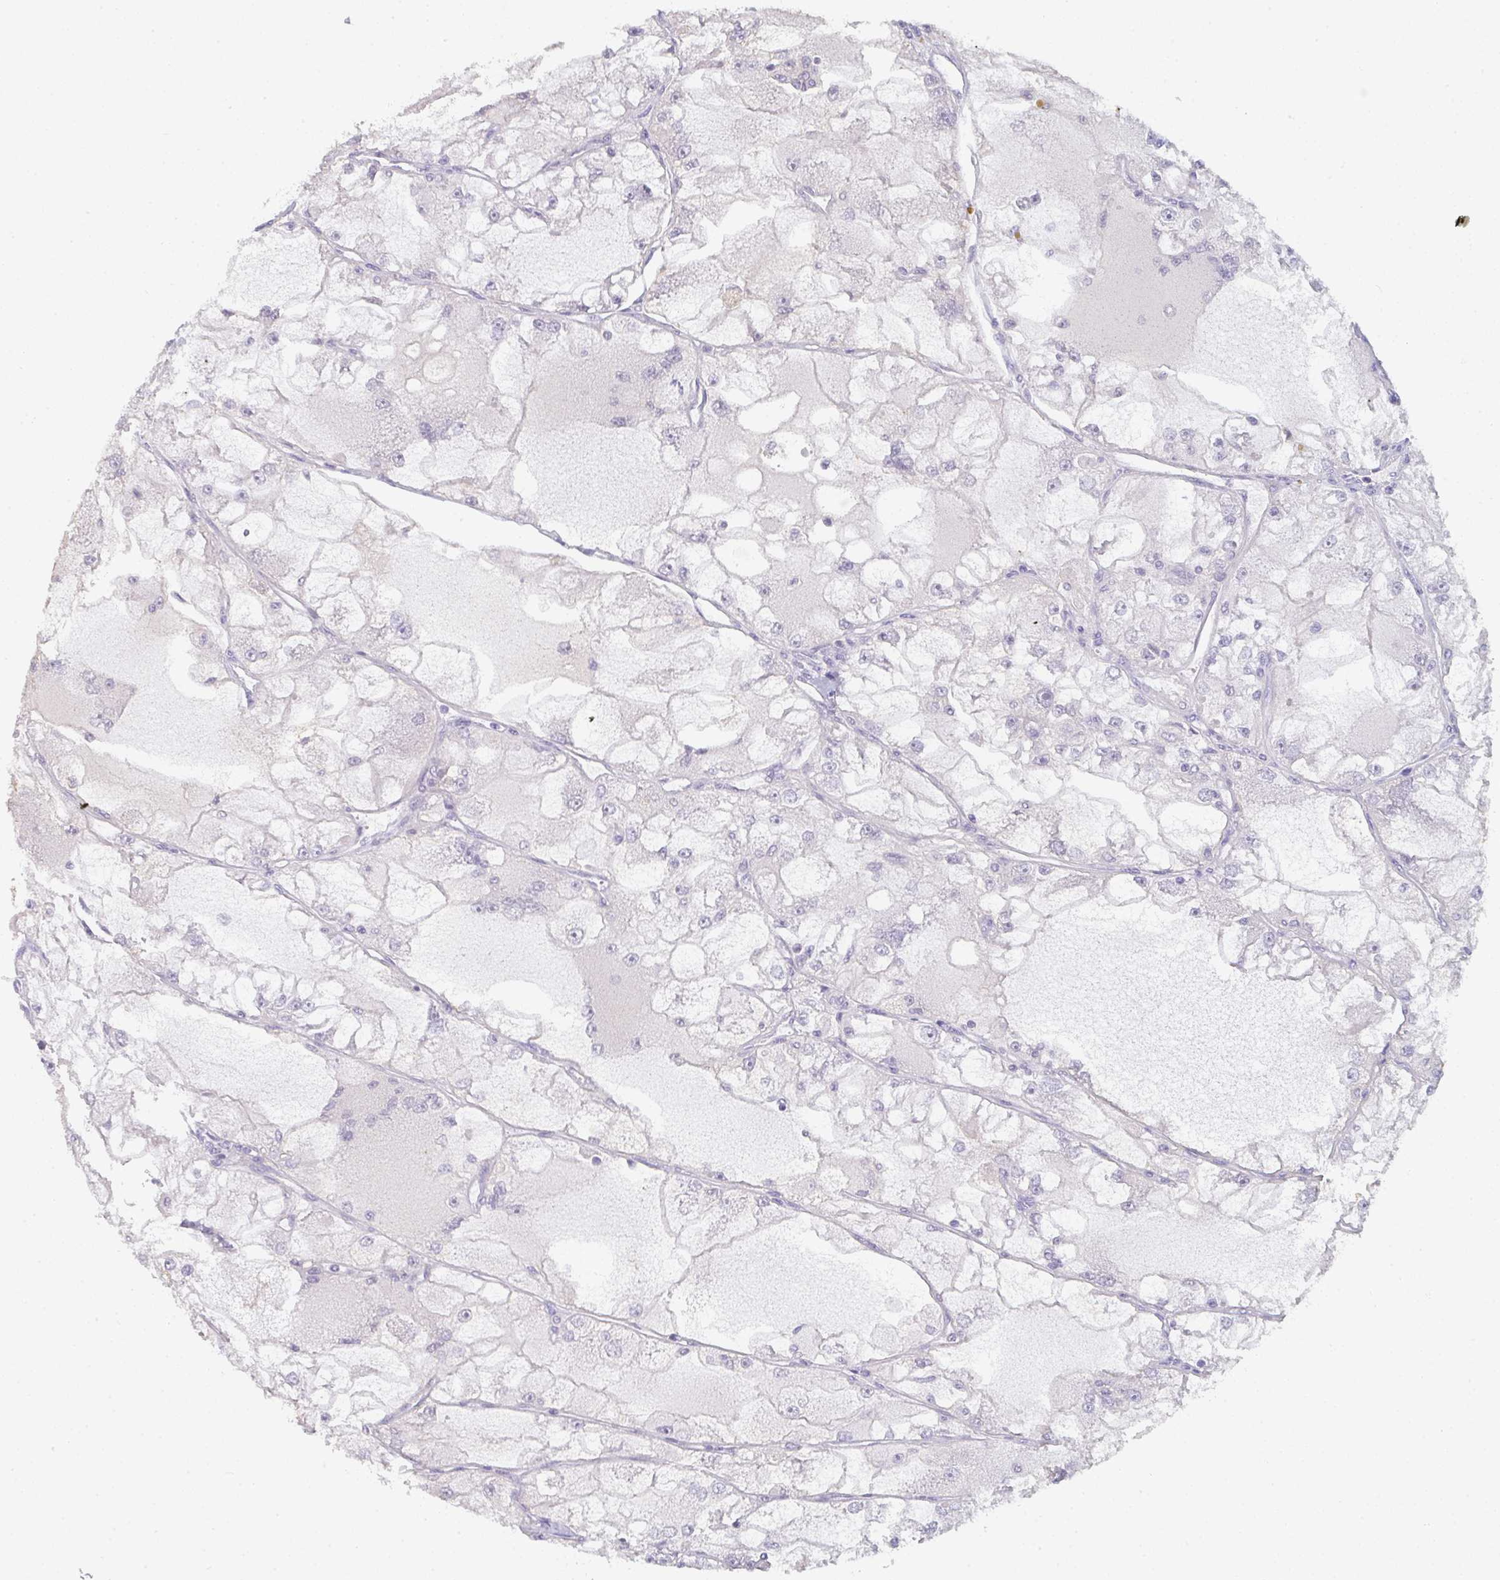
{"staining": {"intensity": "negative", "quantity": "none", "location": "none"}, "tissue": "renal cancer", "cell_type": "Tumor cells", "image_type": "cancer", "snomed": [{"axis": "morphology", "description": "Adenocarcinoma, NOS"}, {"axis": "topography", "description": "Kidney"}], "caption": "Renal cancer (adenocarcinoma) was stained to show a protein in brown. There is no significant positivity in tumor cells.", "gene": "C1QTNF8", "patient": {"sex": "female", "age": 72}}